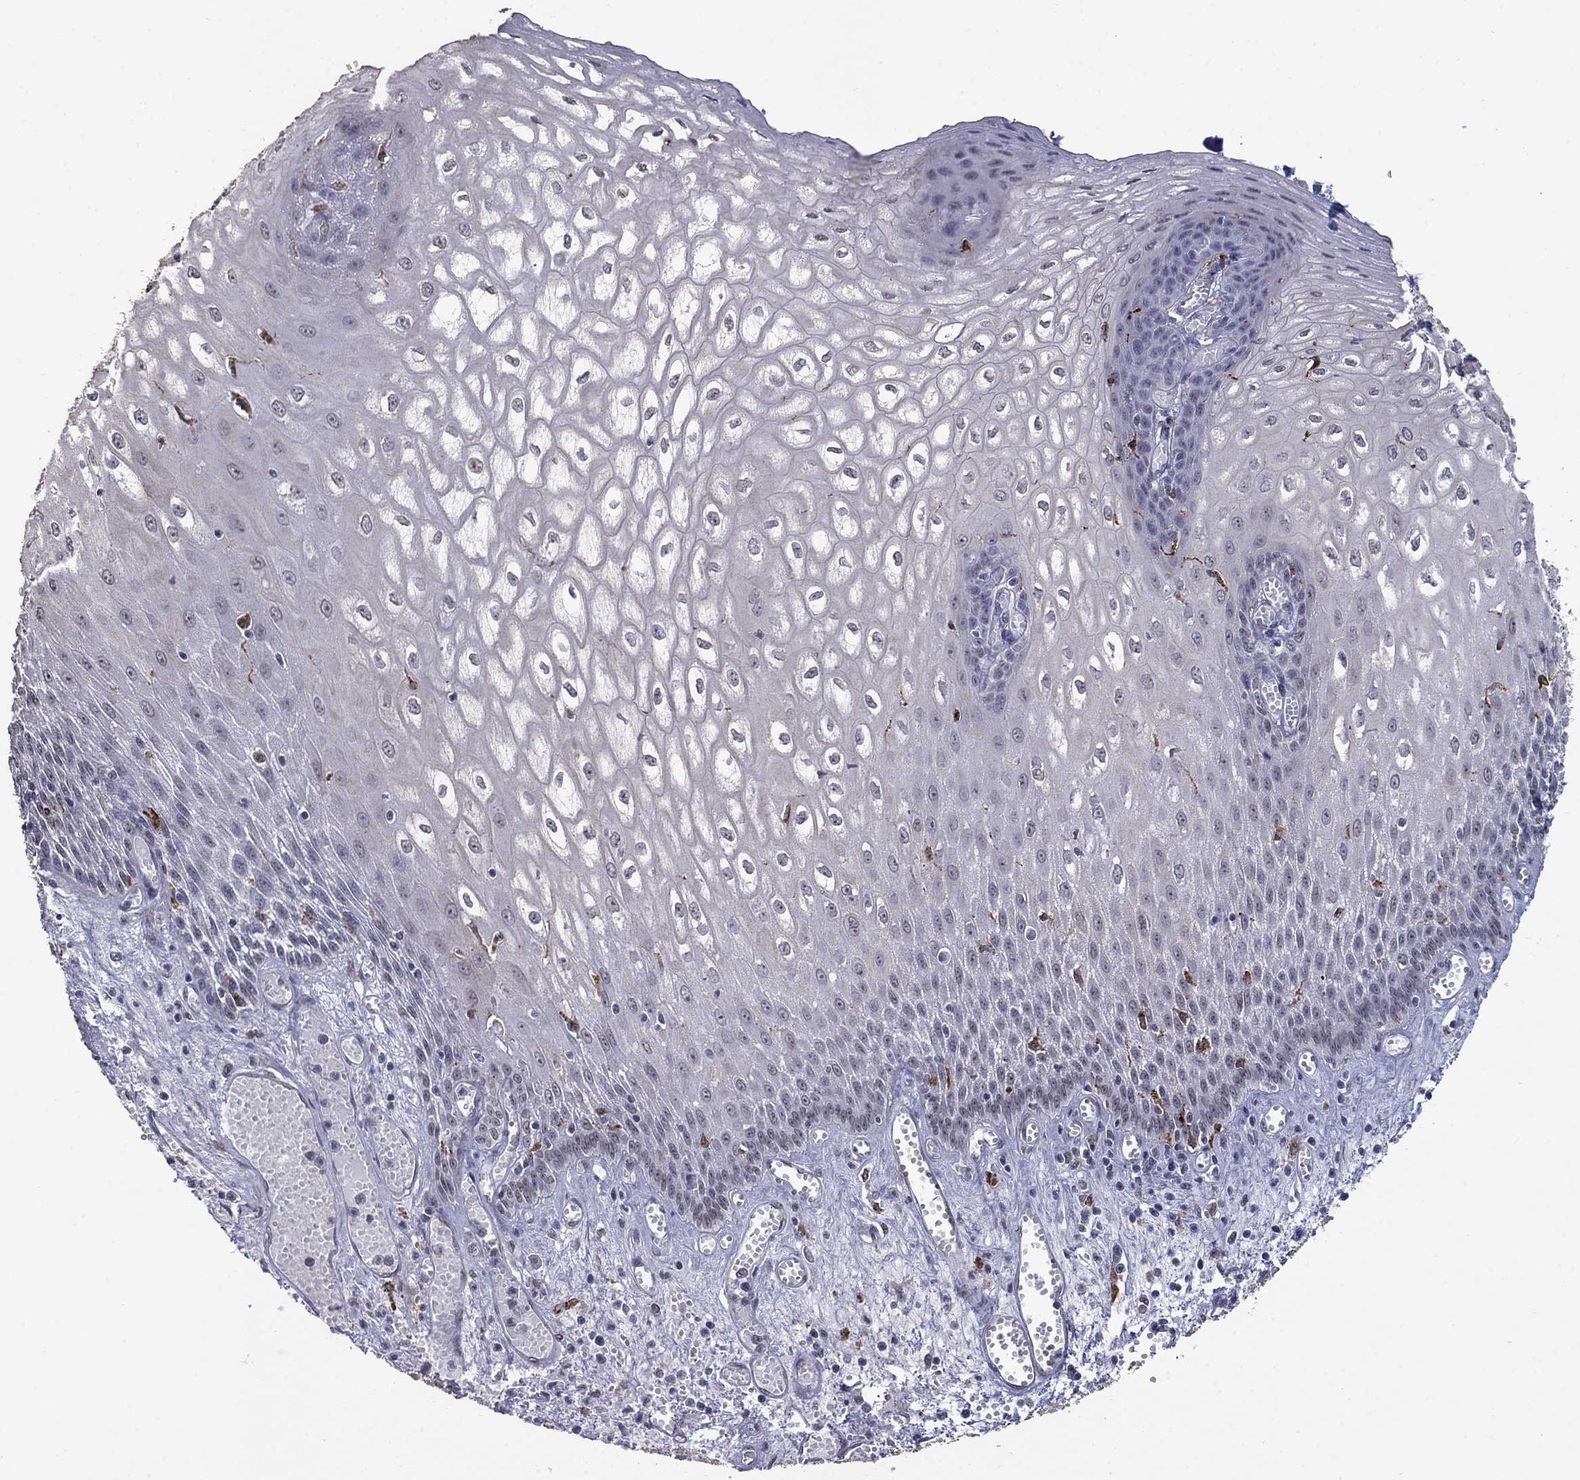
{"staining": {"intensity": "negative", "quantity": "none", "location": "none"}, "tissue": "esophagus", "cell_type": "Squamous epithelial cells", "image_type": "normal", "snomed": [{"axis": "morphology", "description": "Normal tissue, NOS"}, {"axis": "topography", "description": "Esophagus"}], "caption": "A photomicrograph of esophagus stained for a protein exhibits no brown staining in squamous epithelial cells.", "gene": "GRIA3", "patient": {"sex": "male", "age": 58}}